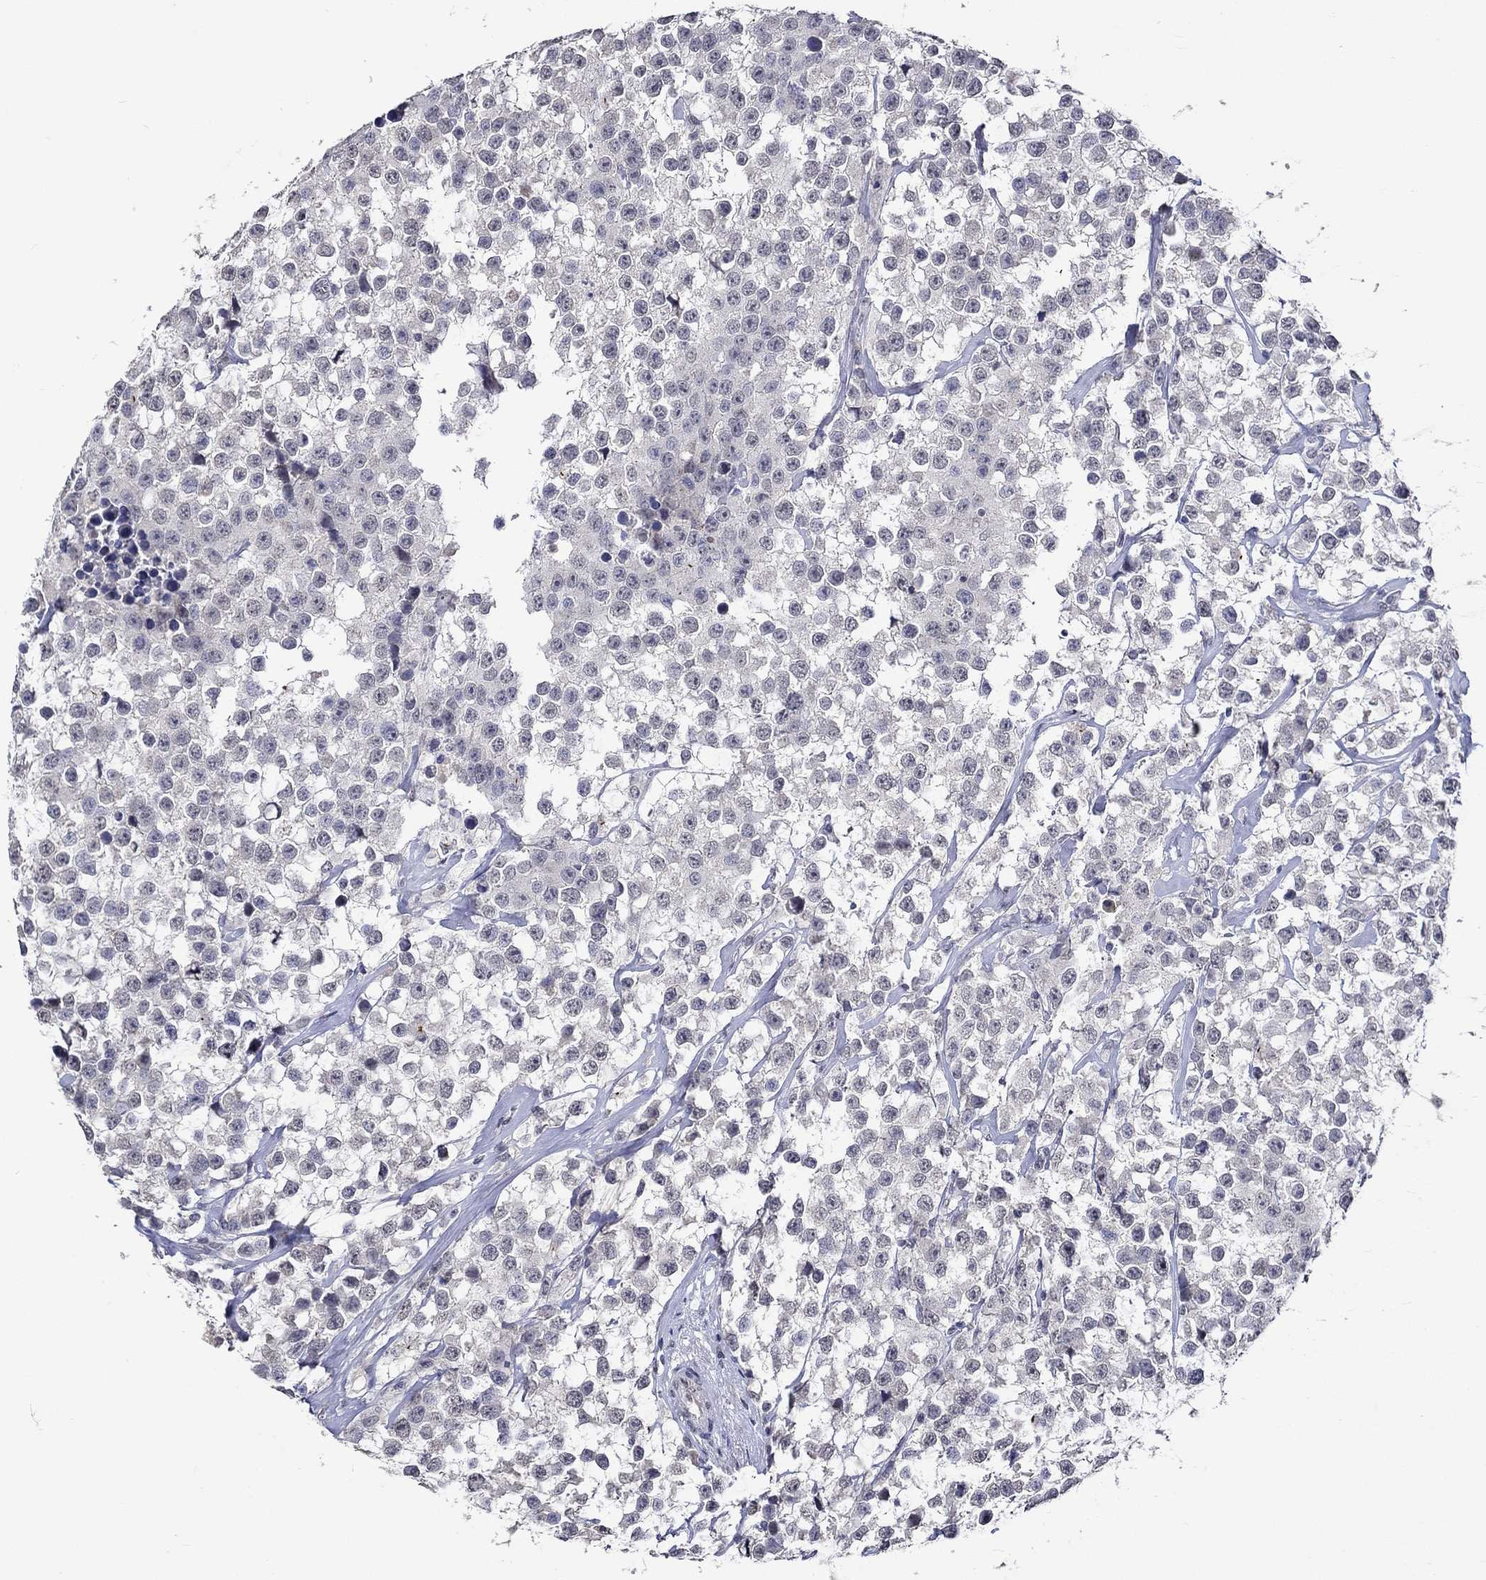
{"staining": {"intensity": "negative", "quantity": "none", "location": "none"}, "tissue": "testis cancer", "cell_type": "Tumor cells", "image_type": "cancer", "snomed": [{"axis": "morphology", "description": "Seminoma, NOS"}, {"axis": "topography", "description": "Testis"}], "caption": "The histopathology image reveals no significant positivity in tumor cells of testis cancer. (DAB (3,3'-diaminobenzidine) IHC, high magnification).", "gene": "DDX3Y", "patient": {"sex": "male", "age": 59}}